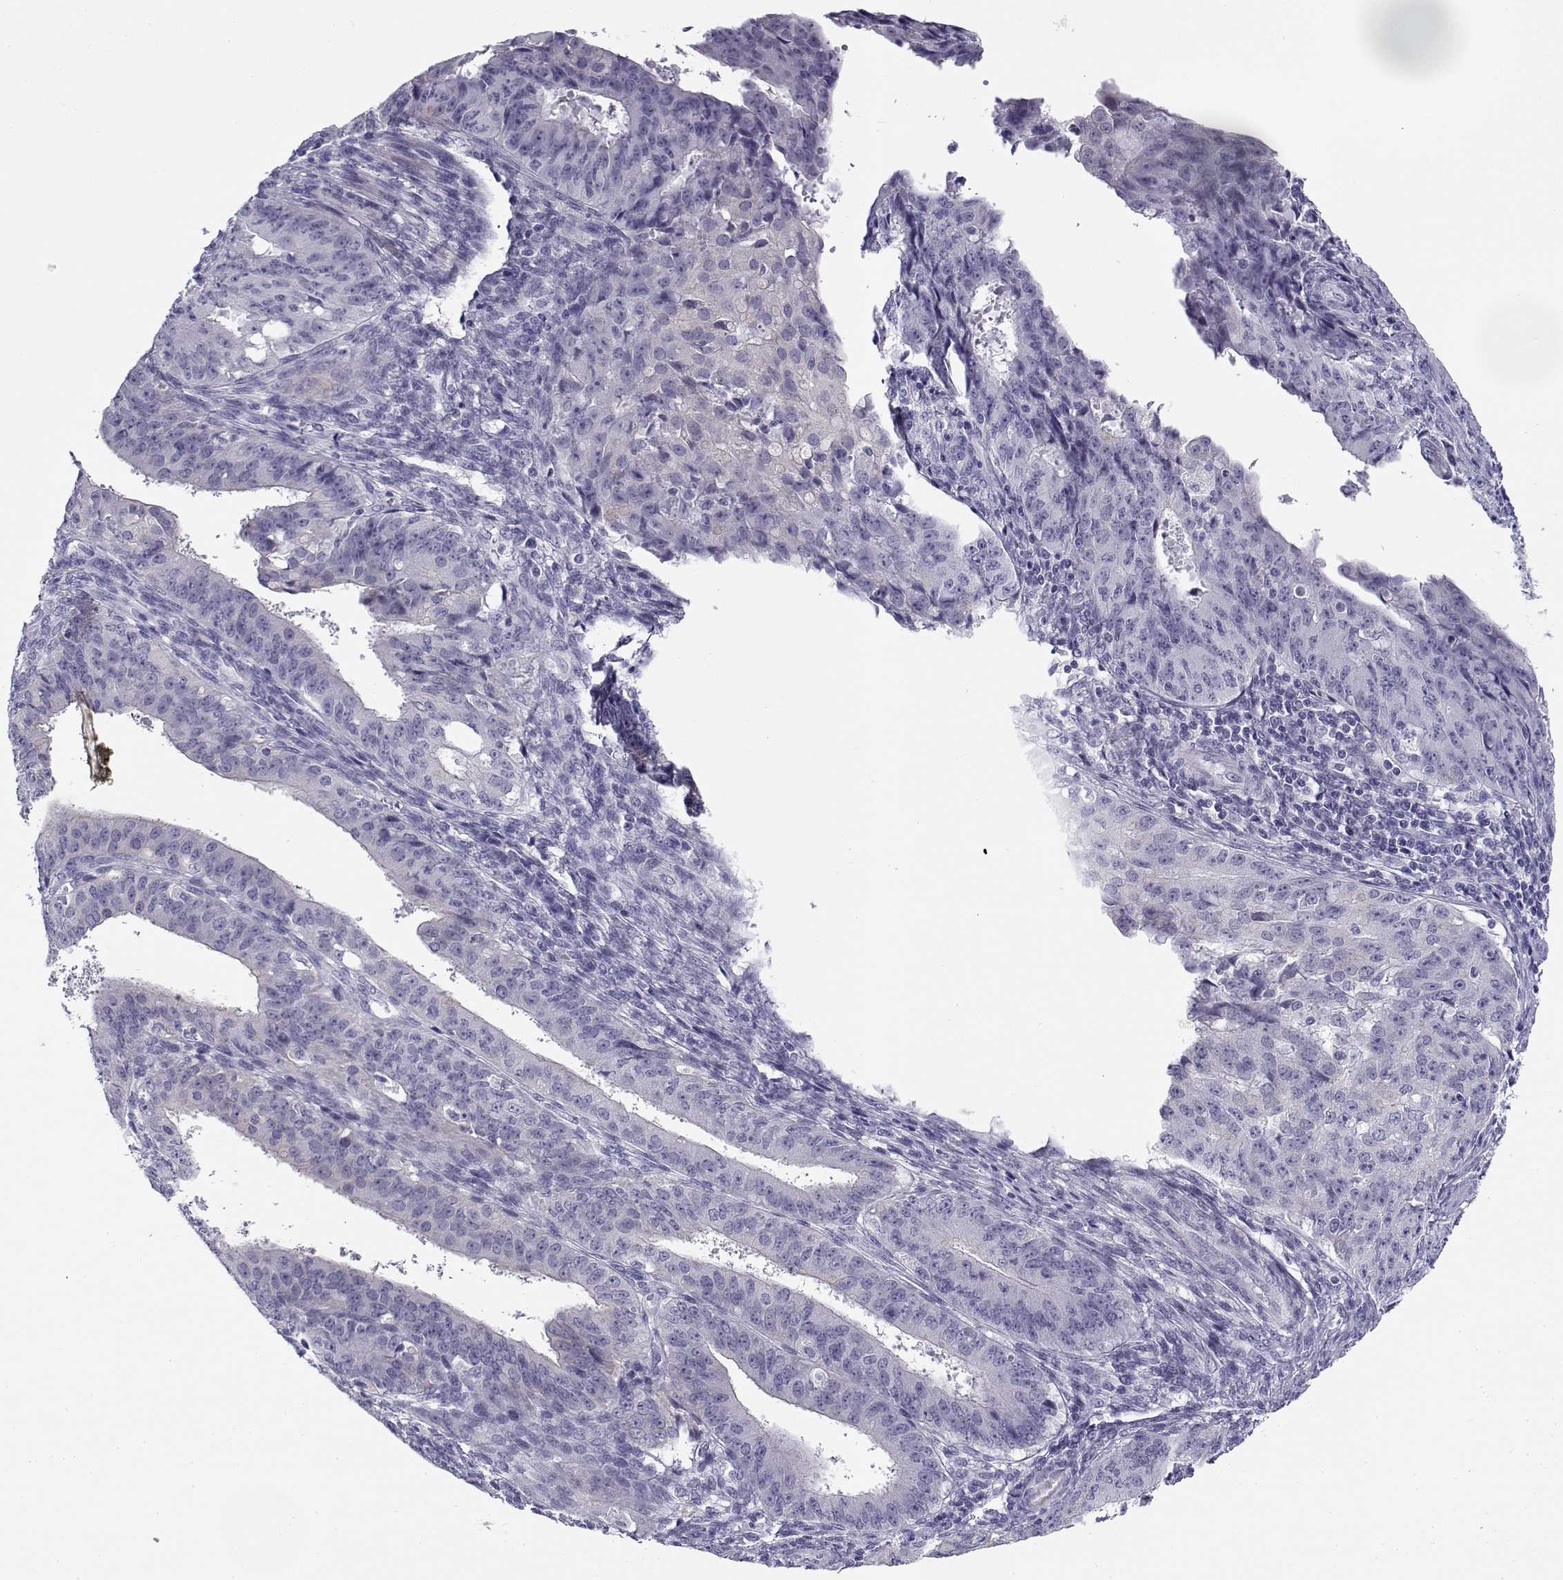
{"staining": {"intensity": "negative", "quantity": "none", "location": "none"}, "tissue": "ovarian cancer", "cell_type": "Tumor cells", "image_type": "cancer", "snomed": [{"axis": "morphology", "description": "Carcinoma, endometroid"}, {"axis": "topography", "description": "Ovary"}], "caption": "A photomicrograph of endometroid carcinoma (ovarian) stained for a protein exhibits no brown staining in tumor cells.", "gene": "CREB3L3", "patient": {"sex": "female", "age": 42}}